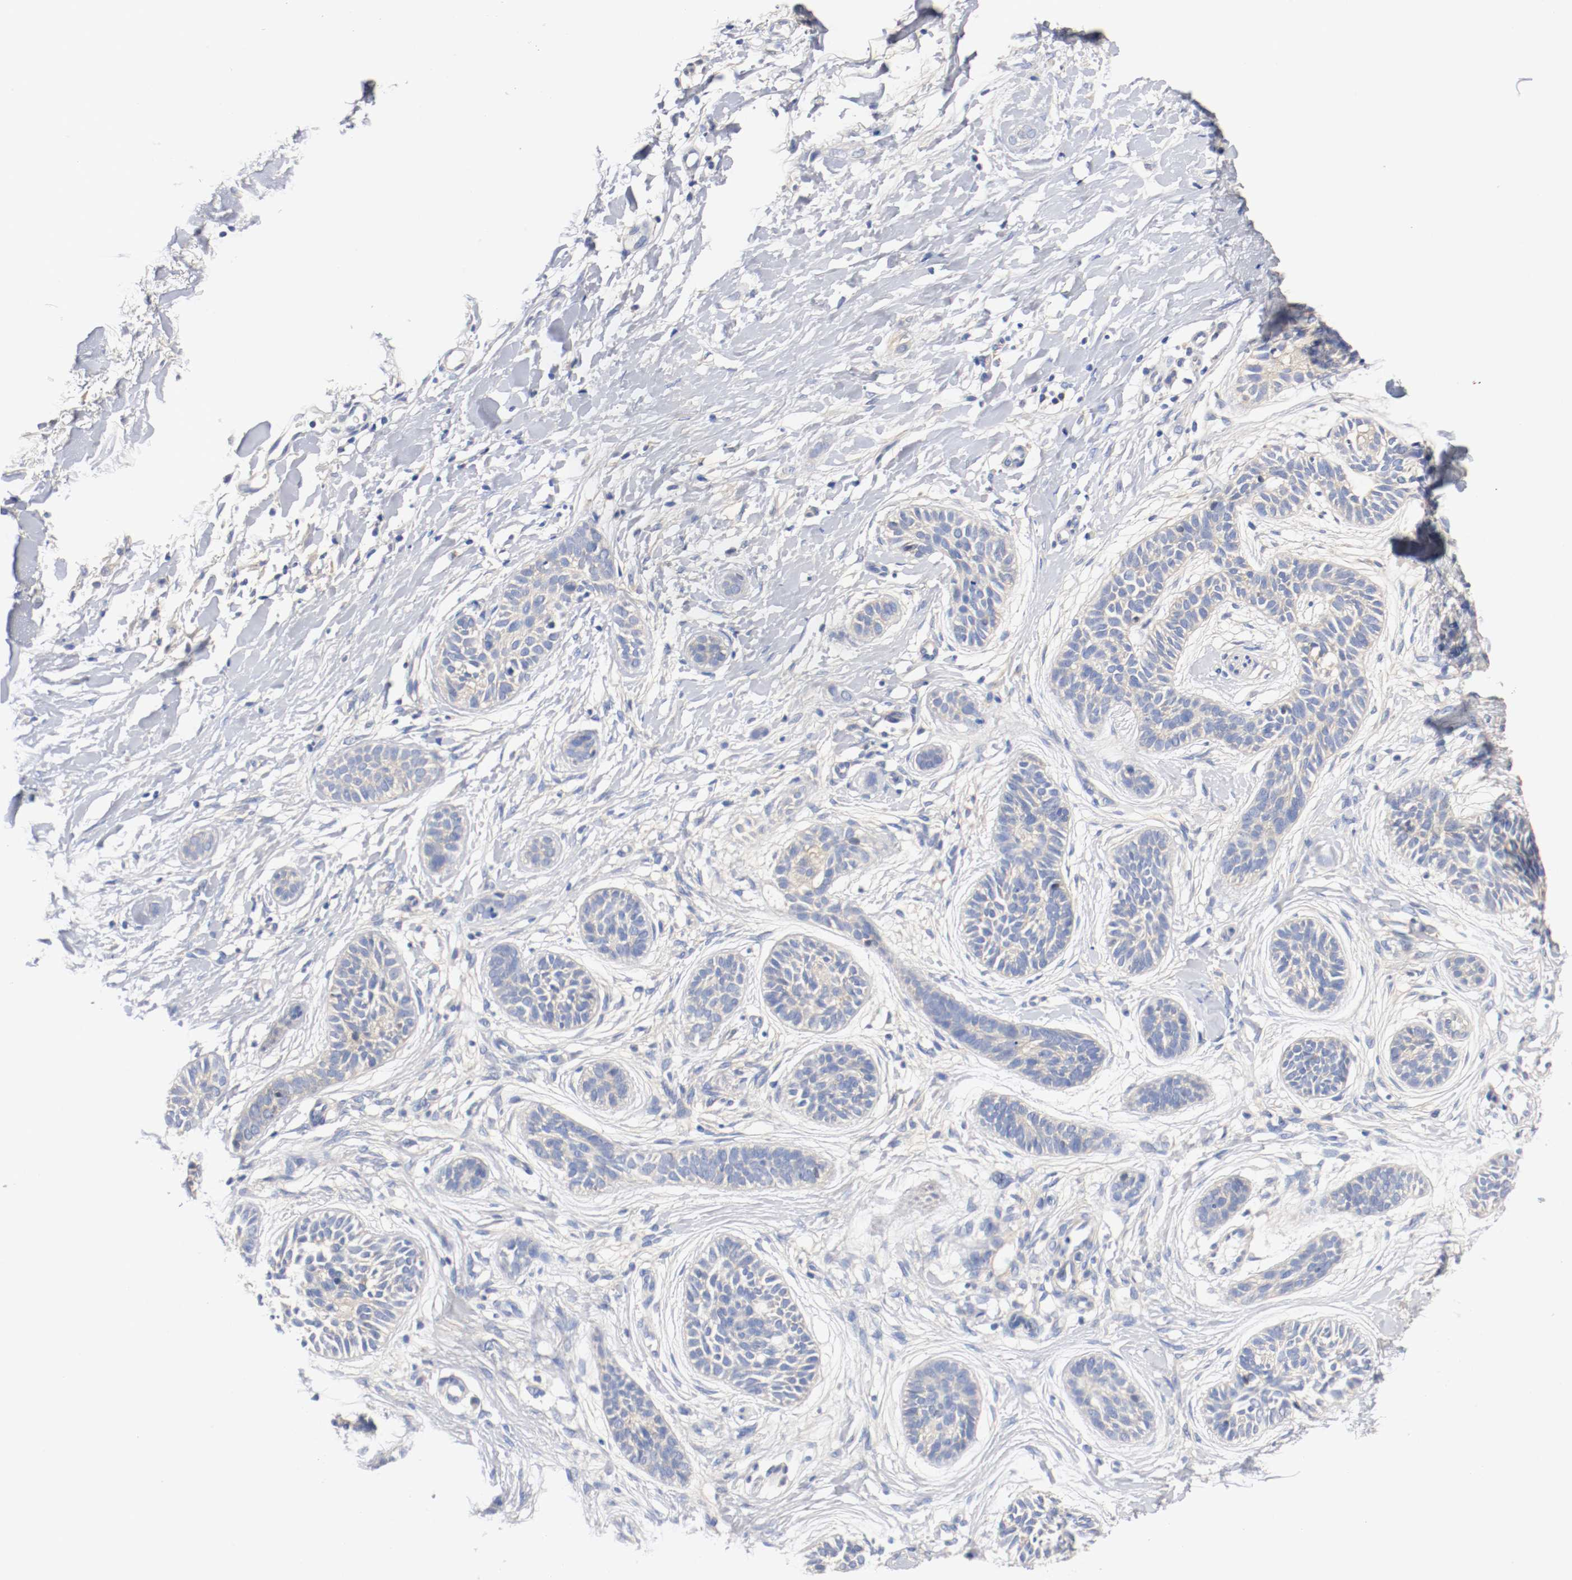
{"staining": {"intensity": "negative", "quantity": "none", "location": "none"}, "tissue": "skin cancer", "cell_type": "Tumor cells", "image_type": "cancer", "snomed": [{"axis": "morphology", "description": "Normal tissue, NOS"}, {"axis": "morphology", "description": "Basal cell carcinoma"}, {"axis": "topography", "description": "Skin"}], "caption": "Human skin cancer stained for a protein using immunohistochemistry (IHC) shows no expression in tumor cells.", "gene": "HGS", "patient": {"sex": "male", "age": 63}}